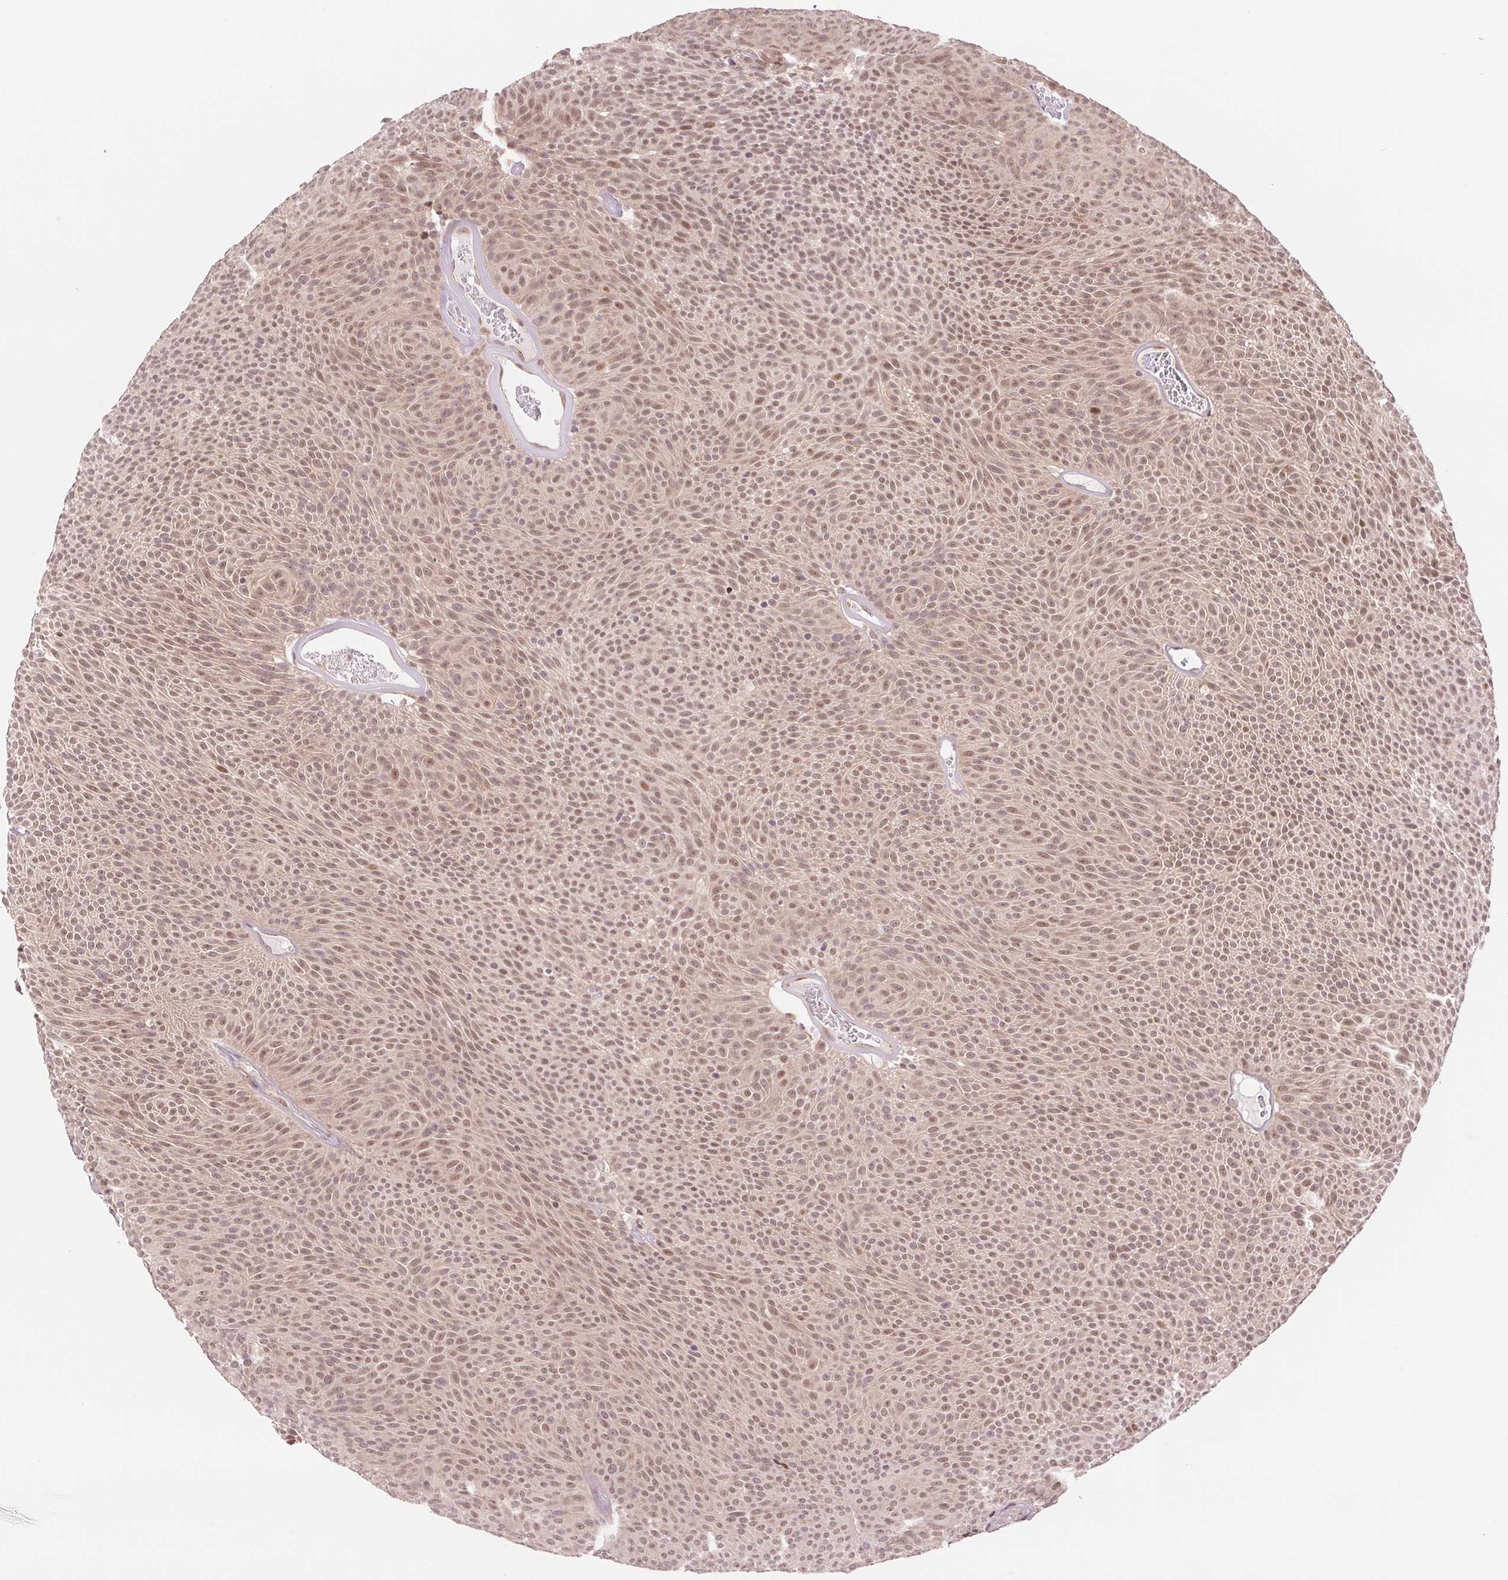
{"staining": {"intensity": "moderate", "quantity": ">75%", "location": "nuclear"}, "tissue": "urothelial cancer", "cell_type": "Tumor cells", "image_type": "cancer", "snomed": [{"axis": "morphology", "description": "Urothelial carcinoma, Low grade"}, {"axis": "topography", "description": "Urinary bladder"}], "caption": "Immunohistochemistry micrograph of neoplastic tissue: urothelial cancer stained using immunohistochemistry reveals medium levels of moderate protein expression localized specifically in the nuclear of tumor cells, appearing as a nuclear brown color.", "gene": "ERI3", "patient": {"sex": "male", "age": 77}}